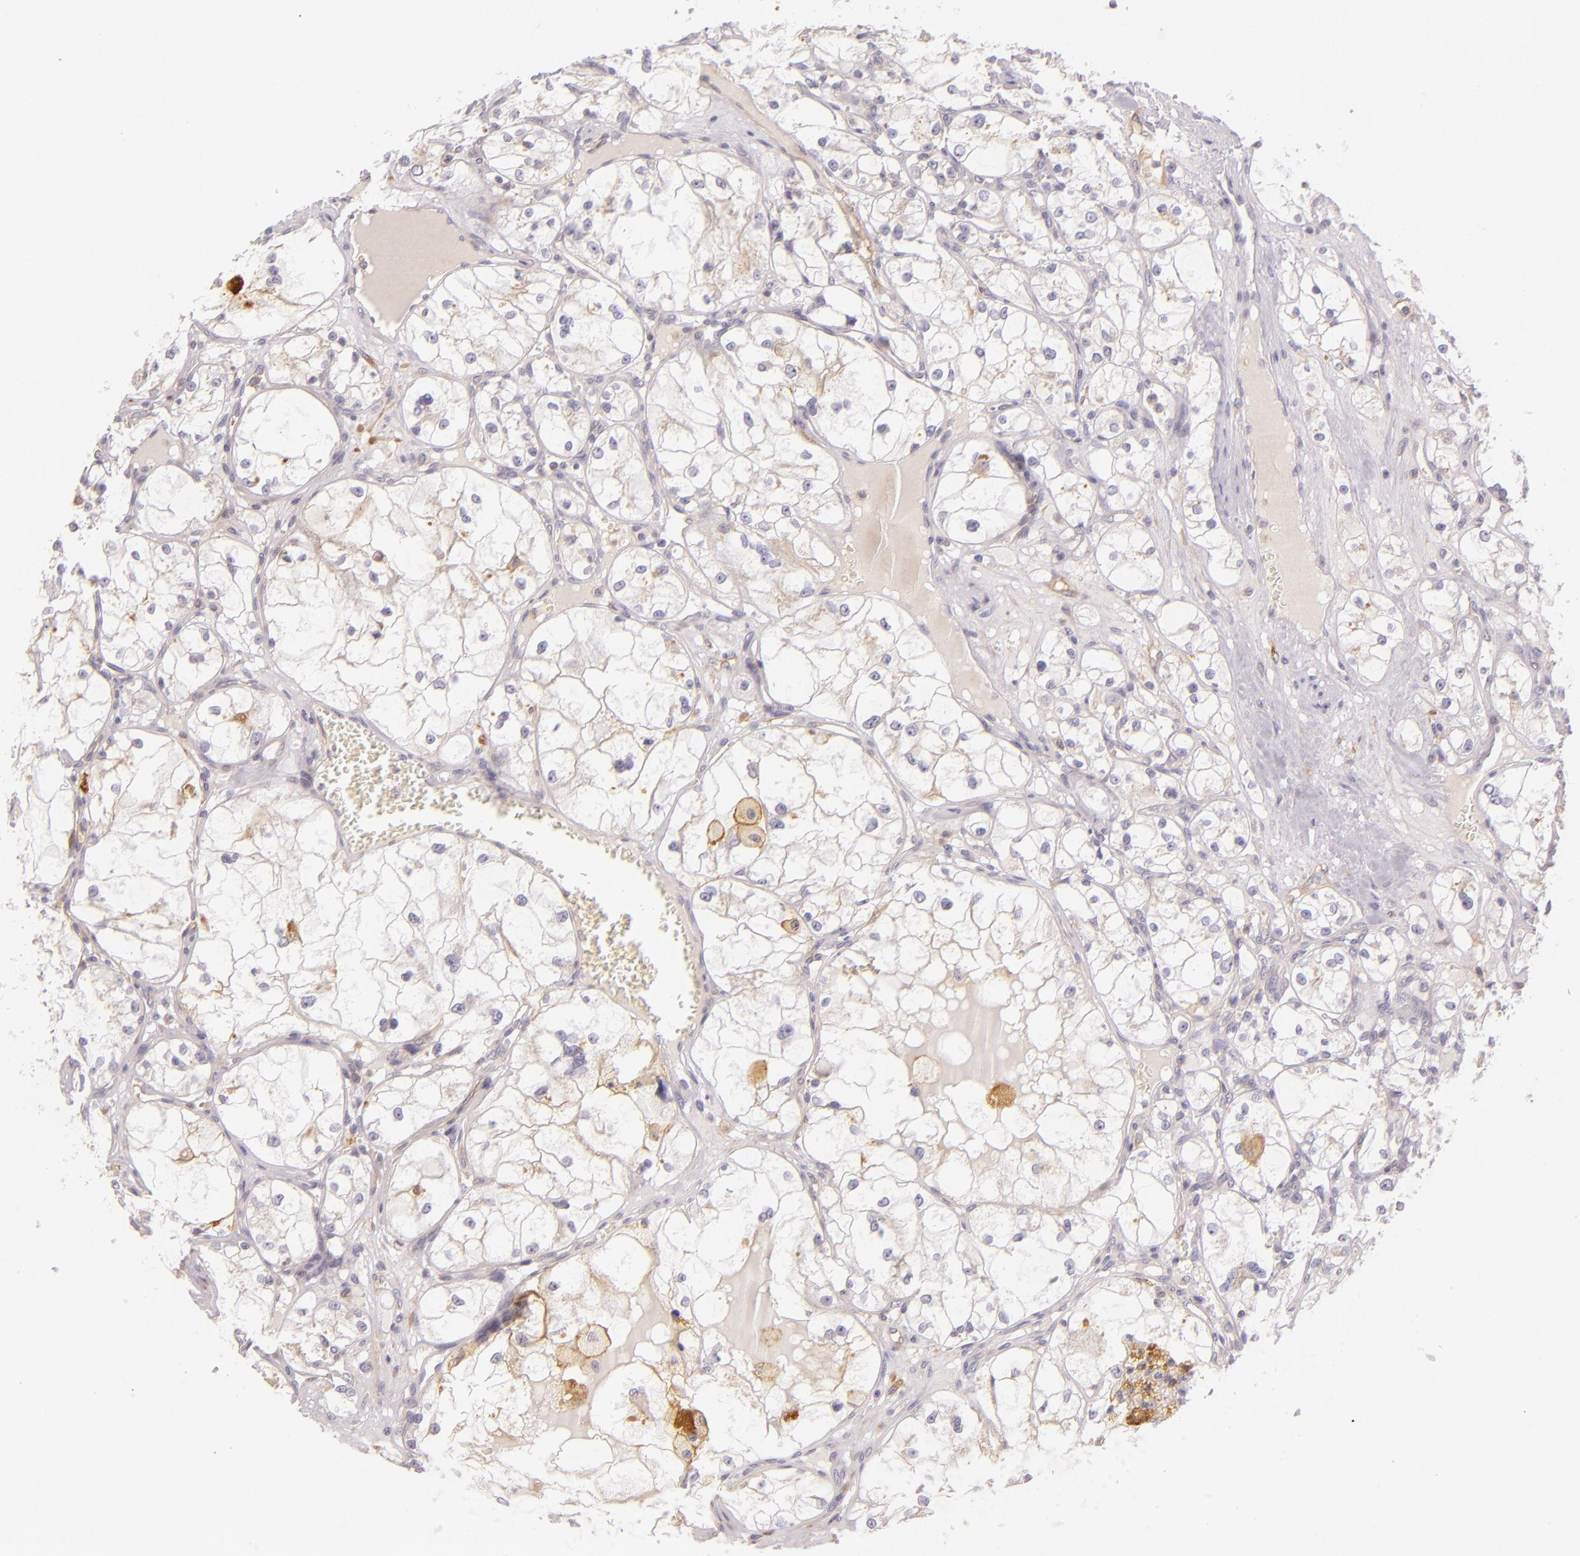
{"staining": {"intensity": "moderate", "quantity": "<25%", "location": "cytoplasmic/membranous"}, "tissue": "renal cancer", "cell_type": "Tumor cells", "image_type": "cancer", "snomed": [{"axis": "morphology", "description": "Adenocarcinoma, NOS"}, {"axis": "topography", "description": "Kidney"}], "caption": "Renal adenocarcinoma tissue reveals moderate cytoplasmic/membranous positivity in about <25% of tumor cells", "gene": "CTSF", "patient": {"sex": "male", "age": 61}}